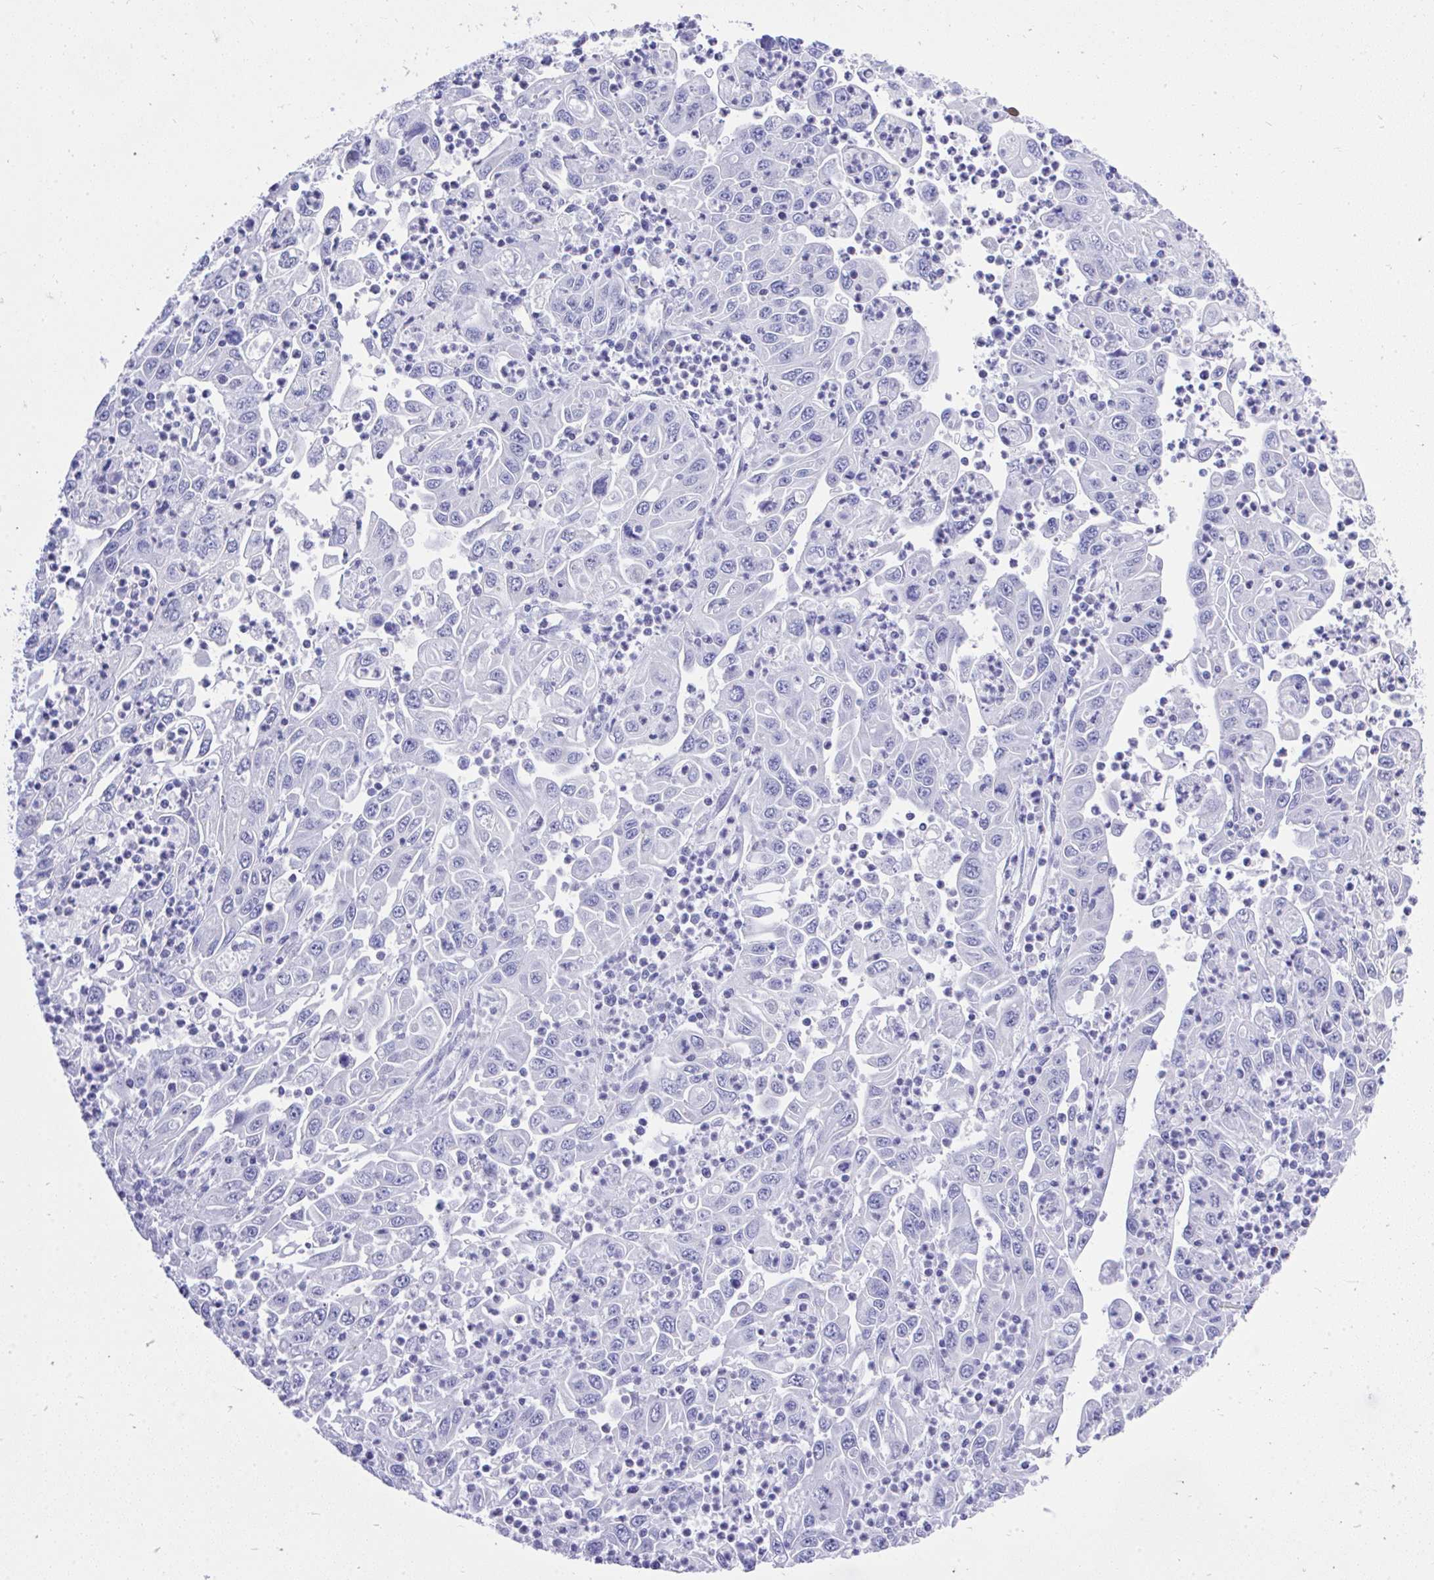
{"staining": {"intensity": "negative", "quantity": "none", "location": "none"}, "tissue": "endometrial cancer", "cell_type": "Tumor cells", "image_type": "cancer", "snomed": [{"axis": "morphology", "description": "Adenocarcinoma, NOS"}, {"axis": "topography", "description": "Uterus"}], "caption": "Endometrial cancer (adenocarcinoma) stained for a protein using immunohistochemistry reveals no expression tumor cells.", "gene": "MS4A12", "patient": {"sex": "female", "age": 62}}